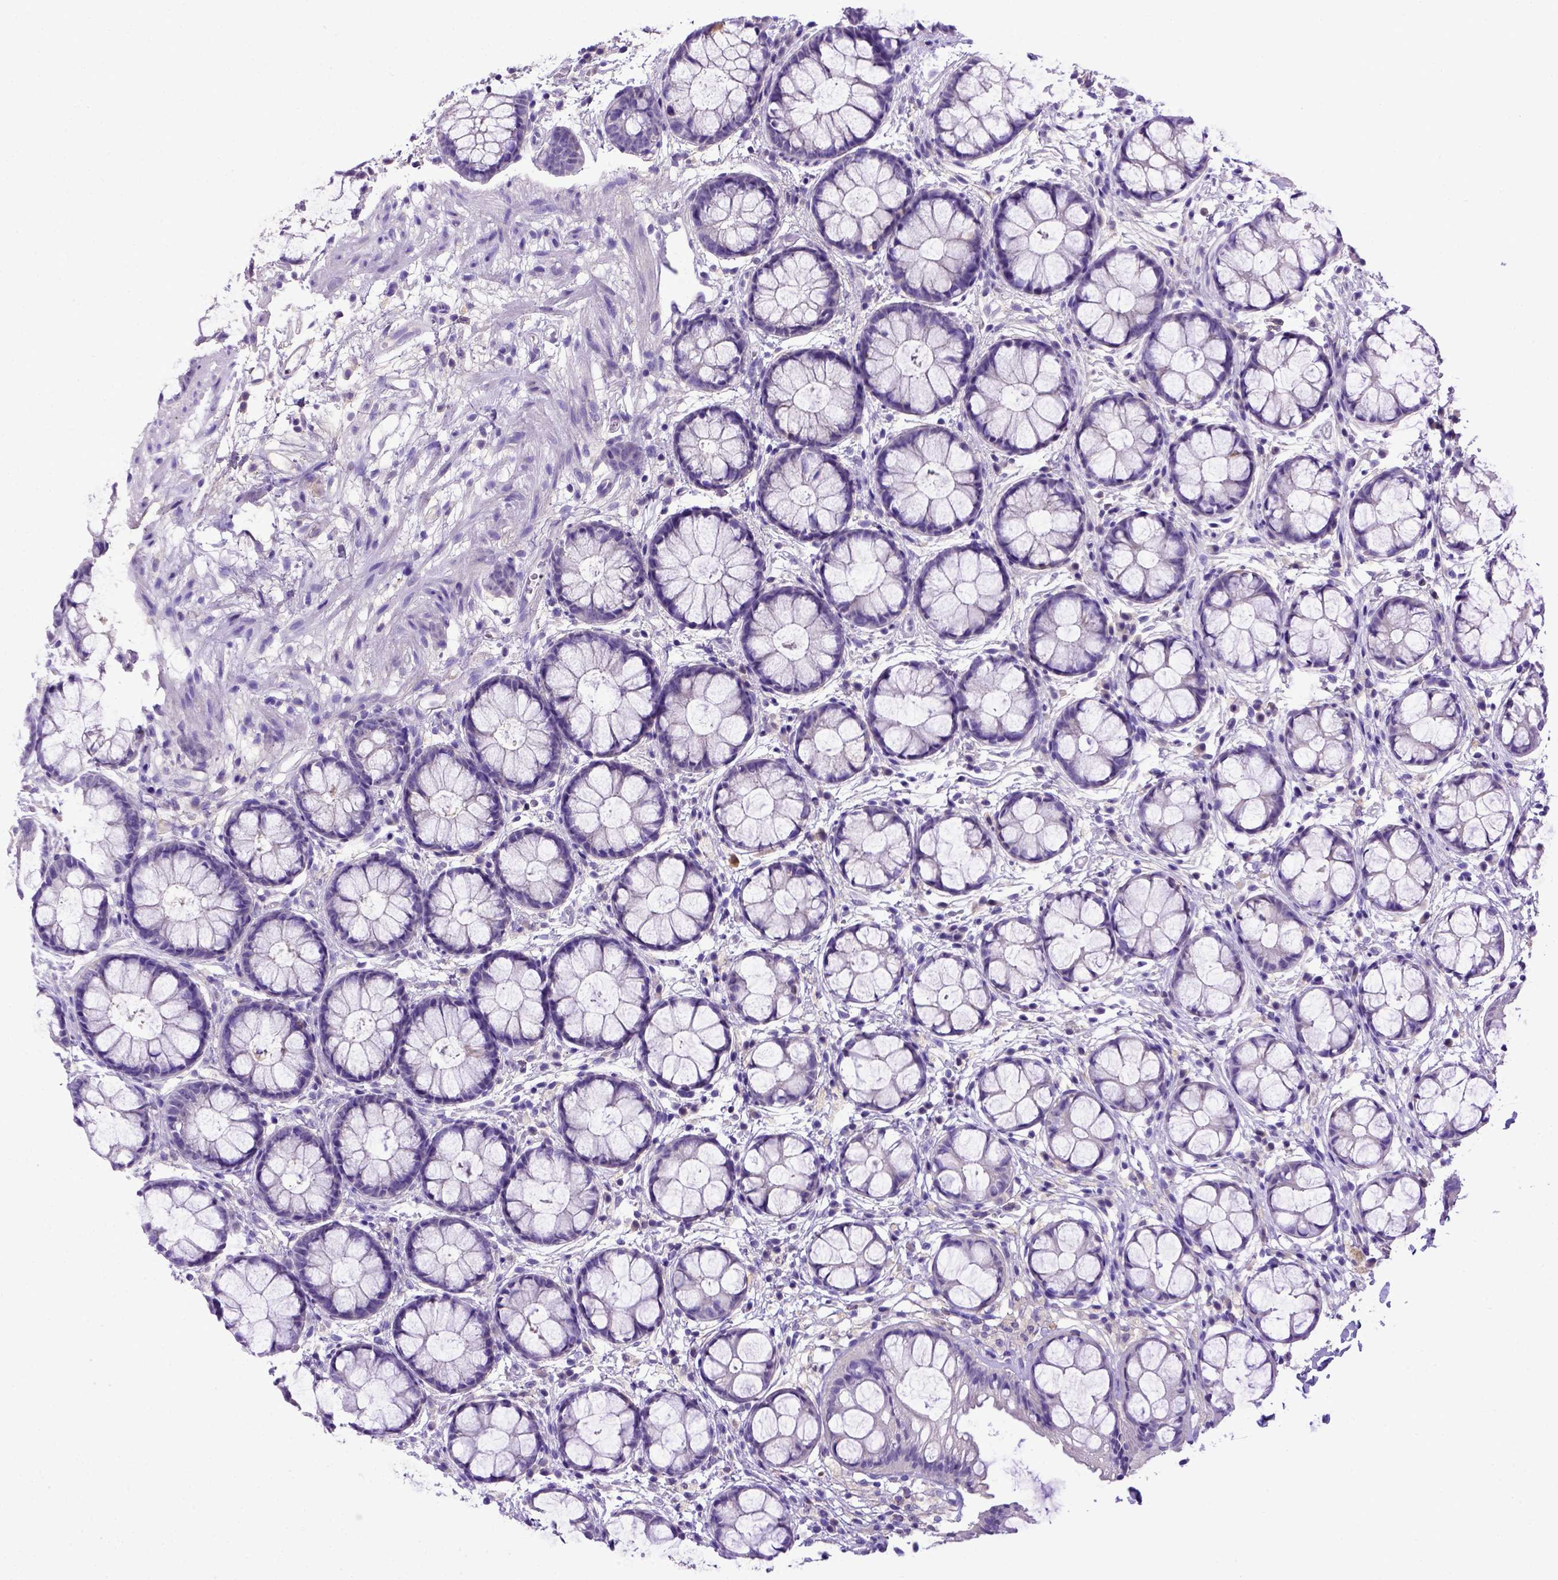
{"staining": {"intensity": "negative", "quantity": "none", "location": "none"}, "tissue": "rectum", "cell_type": "Glandular cells", "image_type": "normal", "snomed": [{"axis": "morphology", "description": "Normal tissue, NOS"}, {"axis": "topography", "description": "Rectum"}], "caption": "A micrograph of human rectum is negative for staining in glandular cells. The staining was performed using DAB (3,3'-diaminobenzidine) to visualize the protein expression in brown, while the nuclei were stained in blue with hematoxylin (Magnification: 20x).", "gene": "ADAM12", "patient": {"sex": "female", "age": 62}}